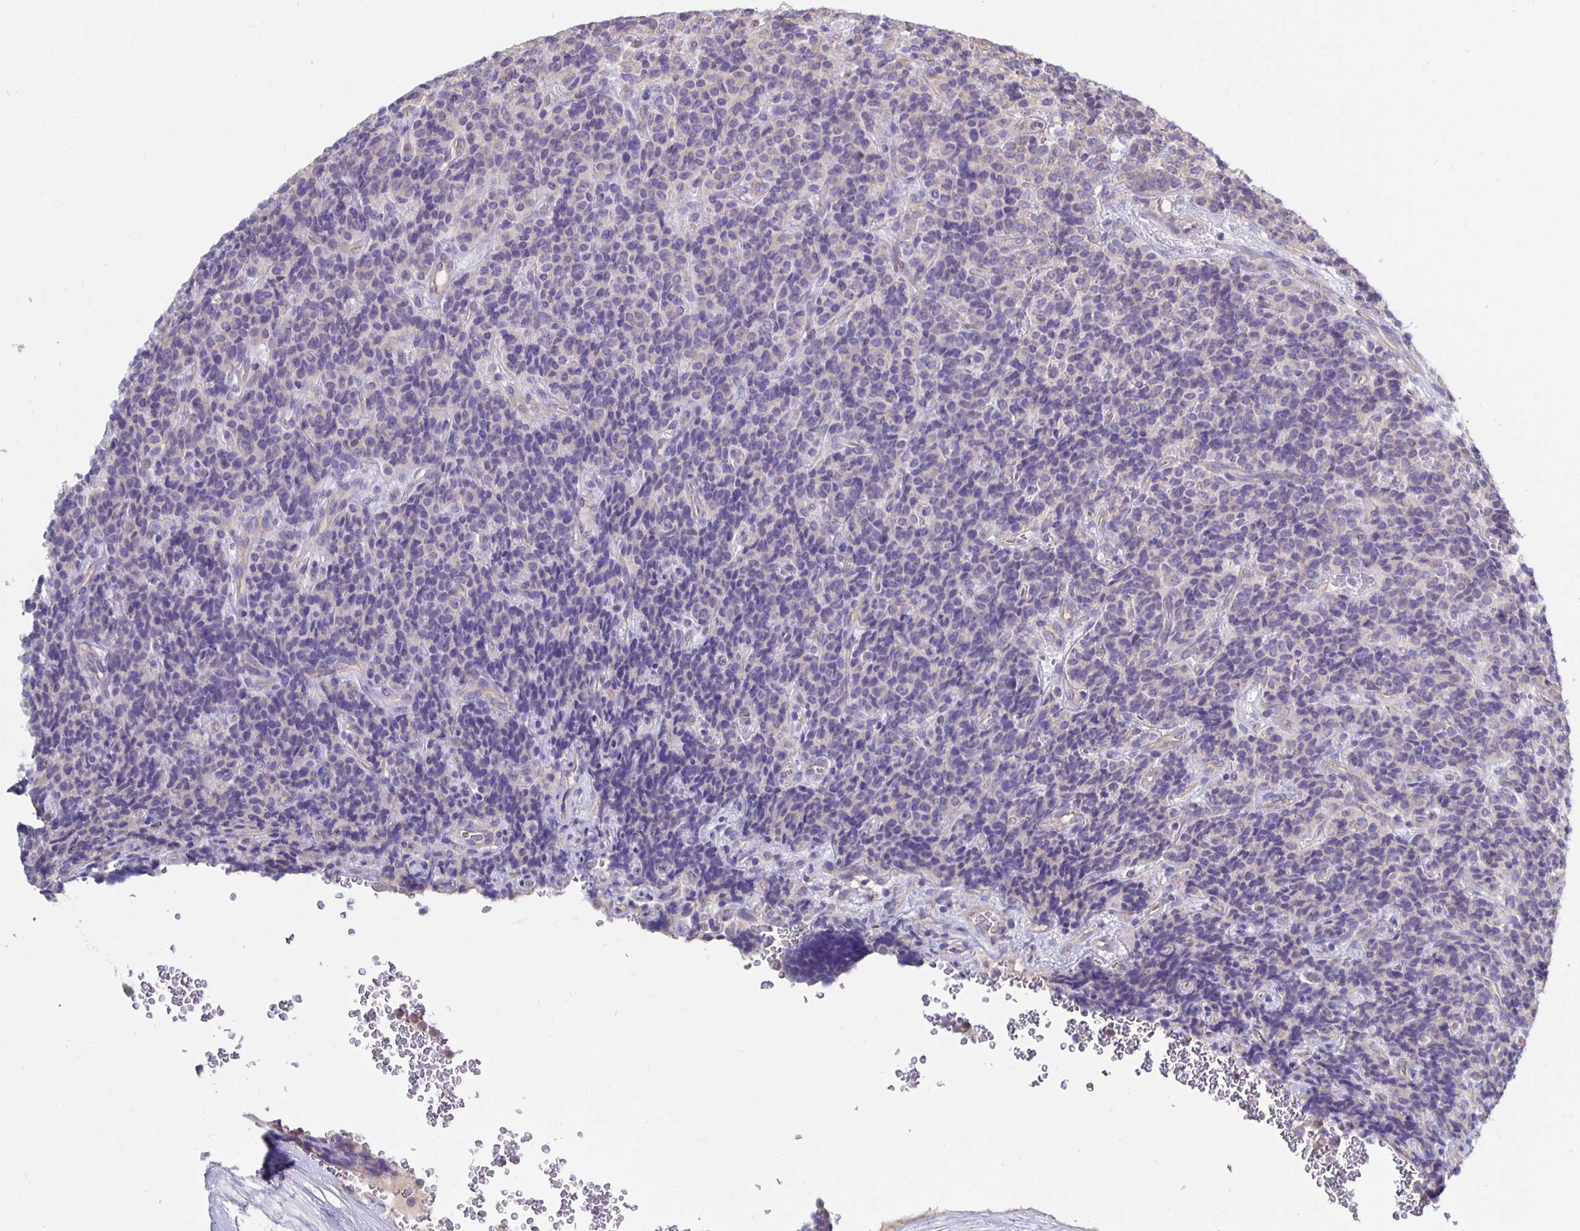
{"staining": {"intensity": "negative", "quantity": "none", "location": "none"}, "tissue": "carcinoid", "cell_type": "Tumor cells", "image_type": "cancer", "snomed": [{"axis": "morphology", "description": "Carcinoid, malignant, NOS"}, {"axis": "topography", "description": "Pancreas"}], "caption": "Immunohistochemical staining of human carcinoid (malignant) displays no significant staining in tumor cells.", "gene": "ARHGEF39", "patient": {"sex": "male", "age": 36}}